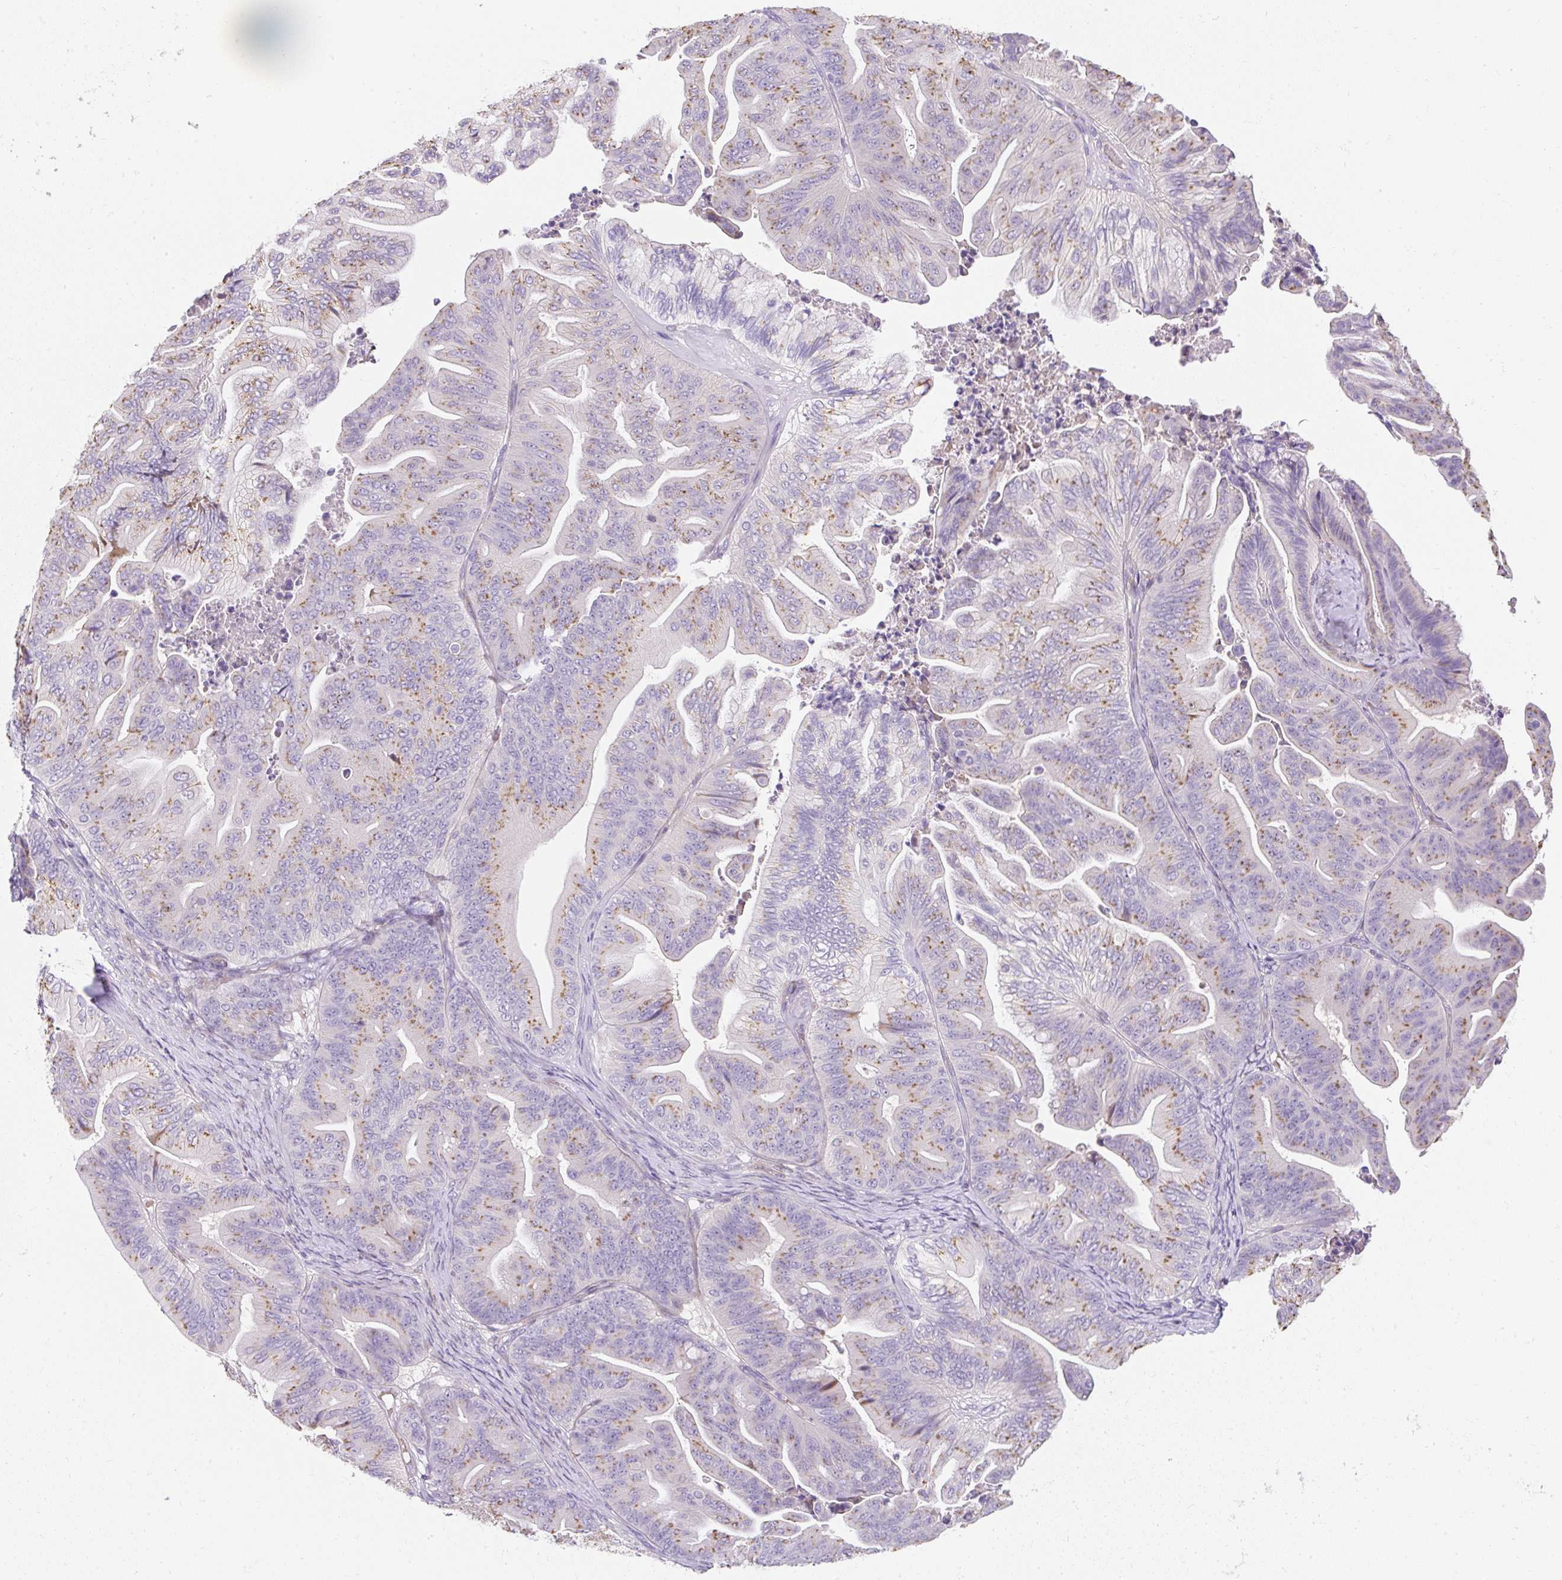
{"staining": {"intensity": "moderate", "quantity": "25%-75%", "location": "cytoplasmic/membranous"}, "tissue": "ovarian cancer", "cell_type": "Tumor cells", "image_type": "cancer", "snomed": [{"axis": "morphology", "description": "Cystadenocarcinoma, mucinous, NOS"}, {"axis": "topography", "description": "Ovary"}], "caption": "IHC image of neoplastic tissue: human ovarian cancer (mucinous cystadenocarcinoma) stained using immunohistochemistry (IHC) displays medium levels of moderate protein expression localized specifically in the cytoplasmic/membranous of tumor cells, appearing as a cytoplasmic/membranous brown color.", "gene": "DTX4", "patient": {"sex": "female", "age": 67}}